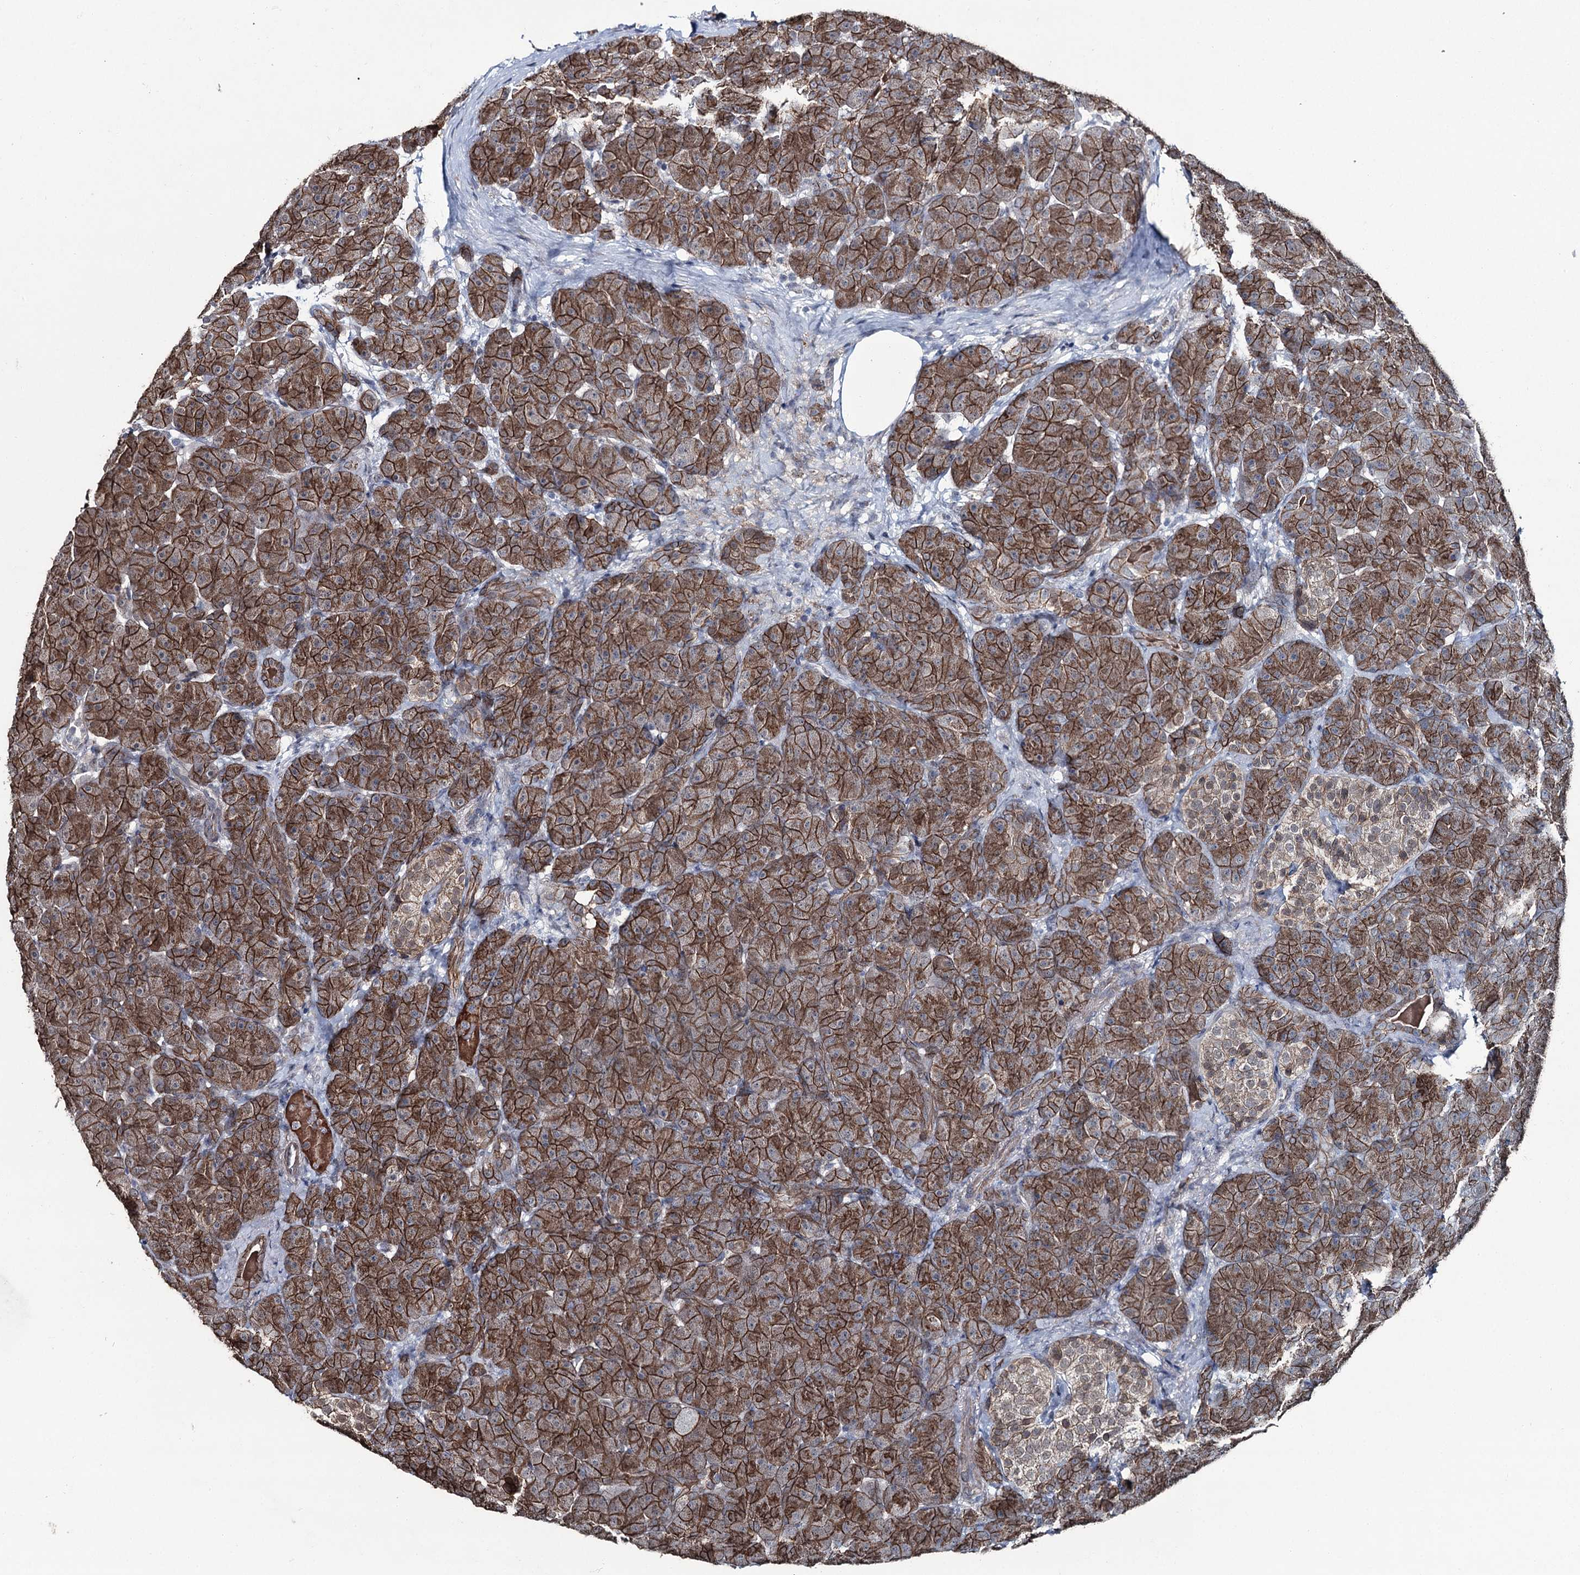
{"staining": {"intensity": "strong", "quantity": ">75%", "location": "cytoplasmic/membranous"}, "tissue": "pancreas", "cell_type": "Exocrine glandular cells", "image_type": "normal", "snomed": [{"axis": "morphology", "description": "Normal tissue, NOS"}, {"axis": "topography", "description": "Pancreas"}], "caption": "Immunohistochemical staining of normal human pancreas displays >75% levels of strong cytoplasmic/membranous protein staining in approximately >75% of exocrine glandular cells.", "gene": "FAM120B", "patient": {"sex": "male", "age": 66}}